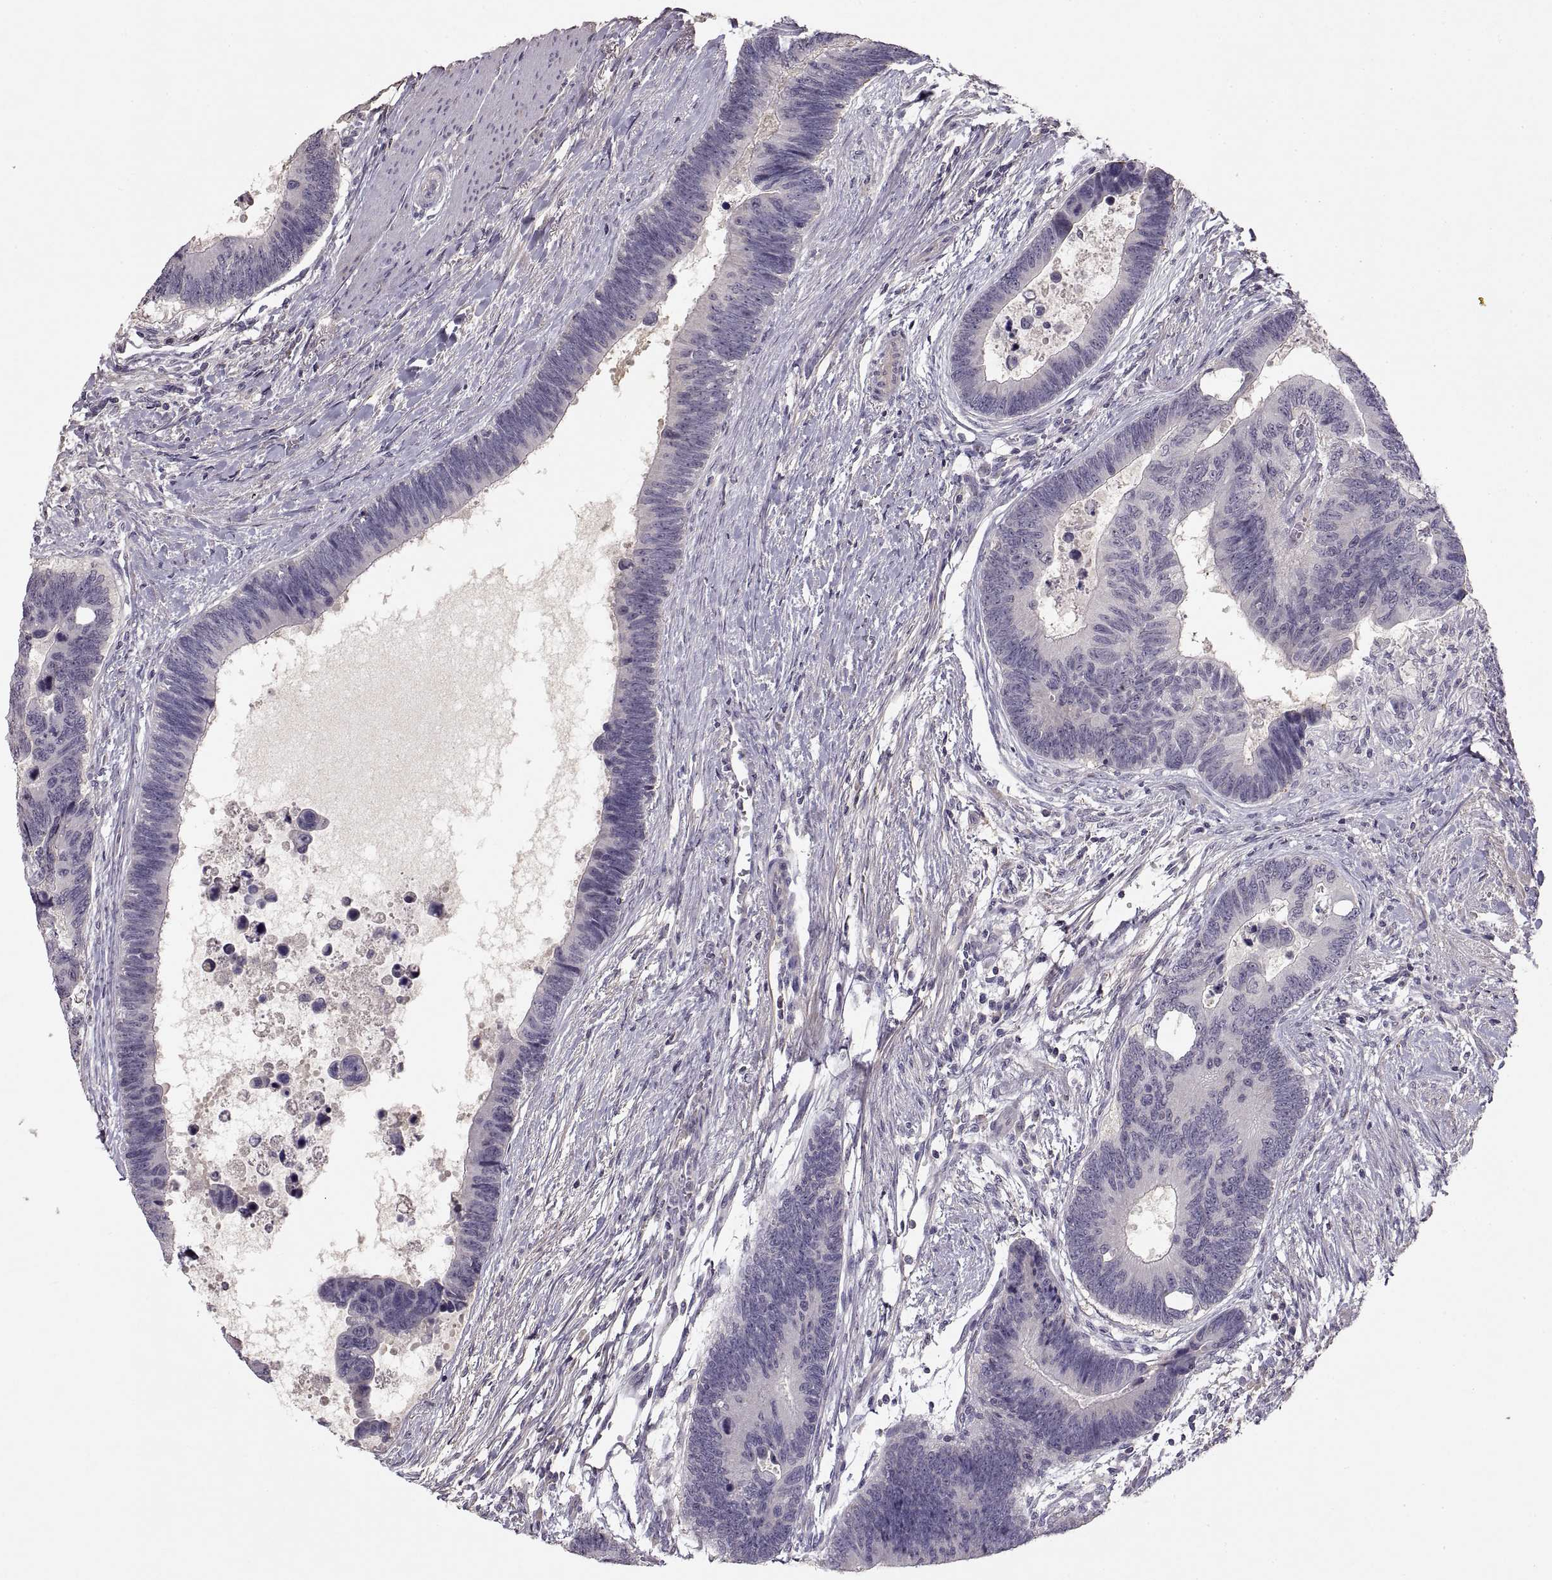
{"staining": {"intensity": "negative", "quantity": "none", "location": "none"}, "tissue": "colorectal cancer", "cell_type": "Tumor cells", "image_type": "cancer", "snomed": [{"axis": "morphology", "description": "Adenocarcinoma, NOS"}, {"axis": "topography", "description": "Colon"}], "caption": "This is an immunohistochemistry (IHC) image of human colorectal adenocarcinoma. There is no staining in tumor cells.", "gene": "ADAM11", "patient": {"sex": "female", "age": 77}}